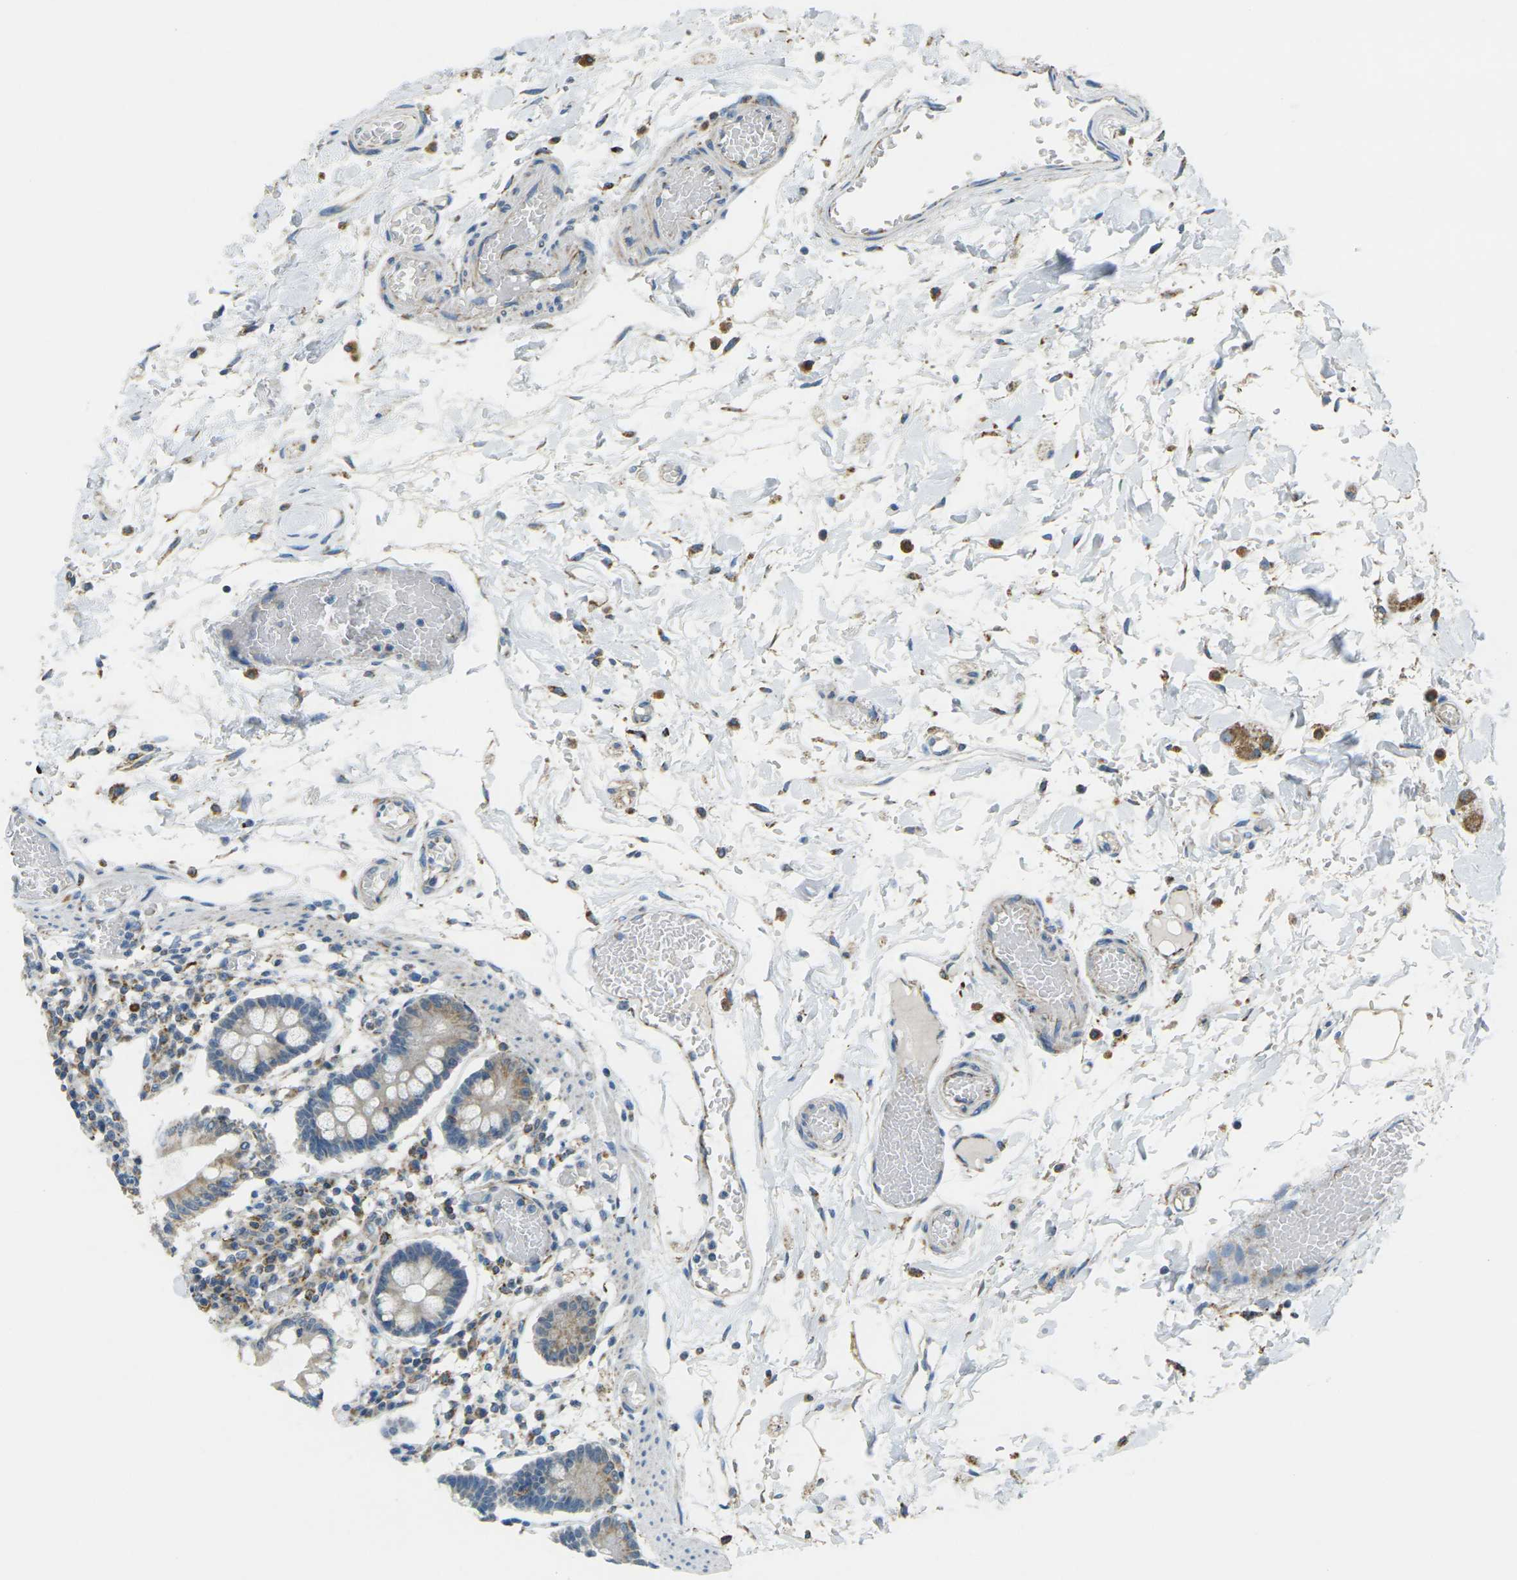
{"staining": {"intensity": "moderate", "quantity": "25%-75%", "location": "cytoplasmic/membranous"}, "tissue": "small intestine", "cell_type": "Glandular cells", "image_type": "normal", "snomed": [{"axis": "morphology", "description": "Normal tissue, NOS"}, {"axis": "topography", "description": "Small intestine"}], "caption": "An IHC histopathology image of normal tissue is shown. Protein staining in brown highlights moderate cytoplasmic/membranous positivity in small intestine within glandular cells.", "gene": "CYB5R1", "patient": {"sex": "female", "age": 61}}